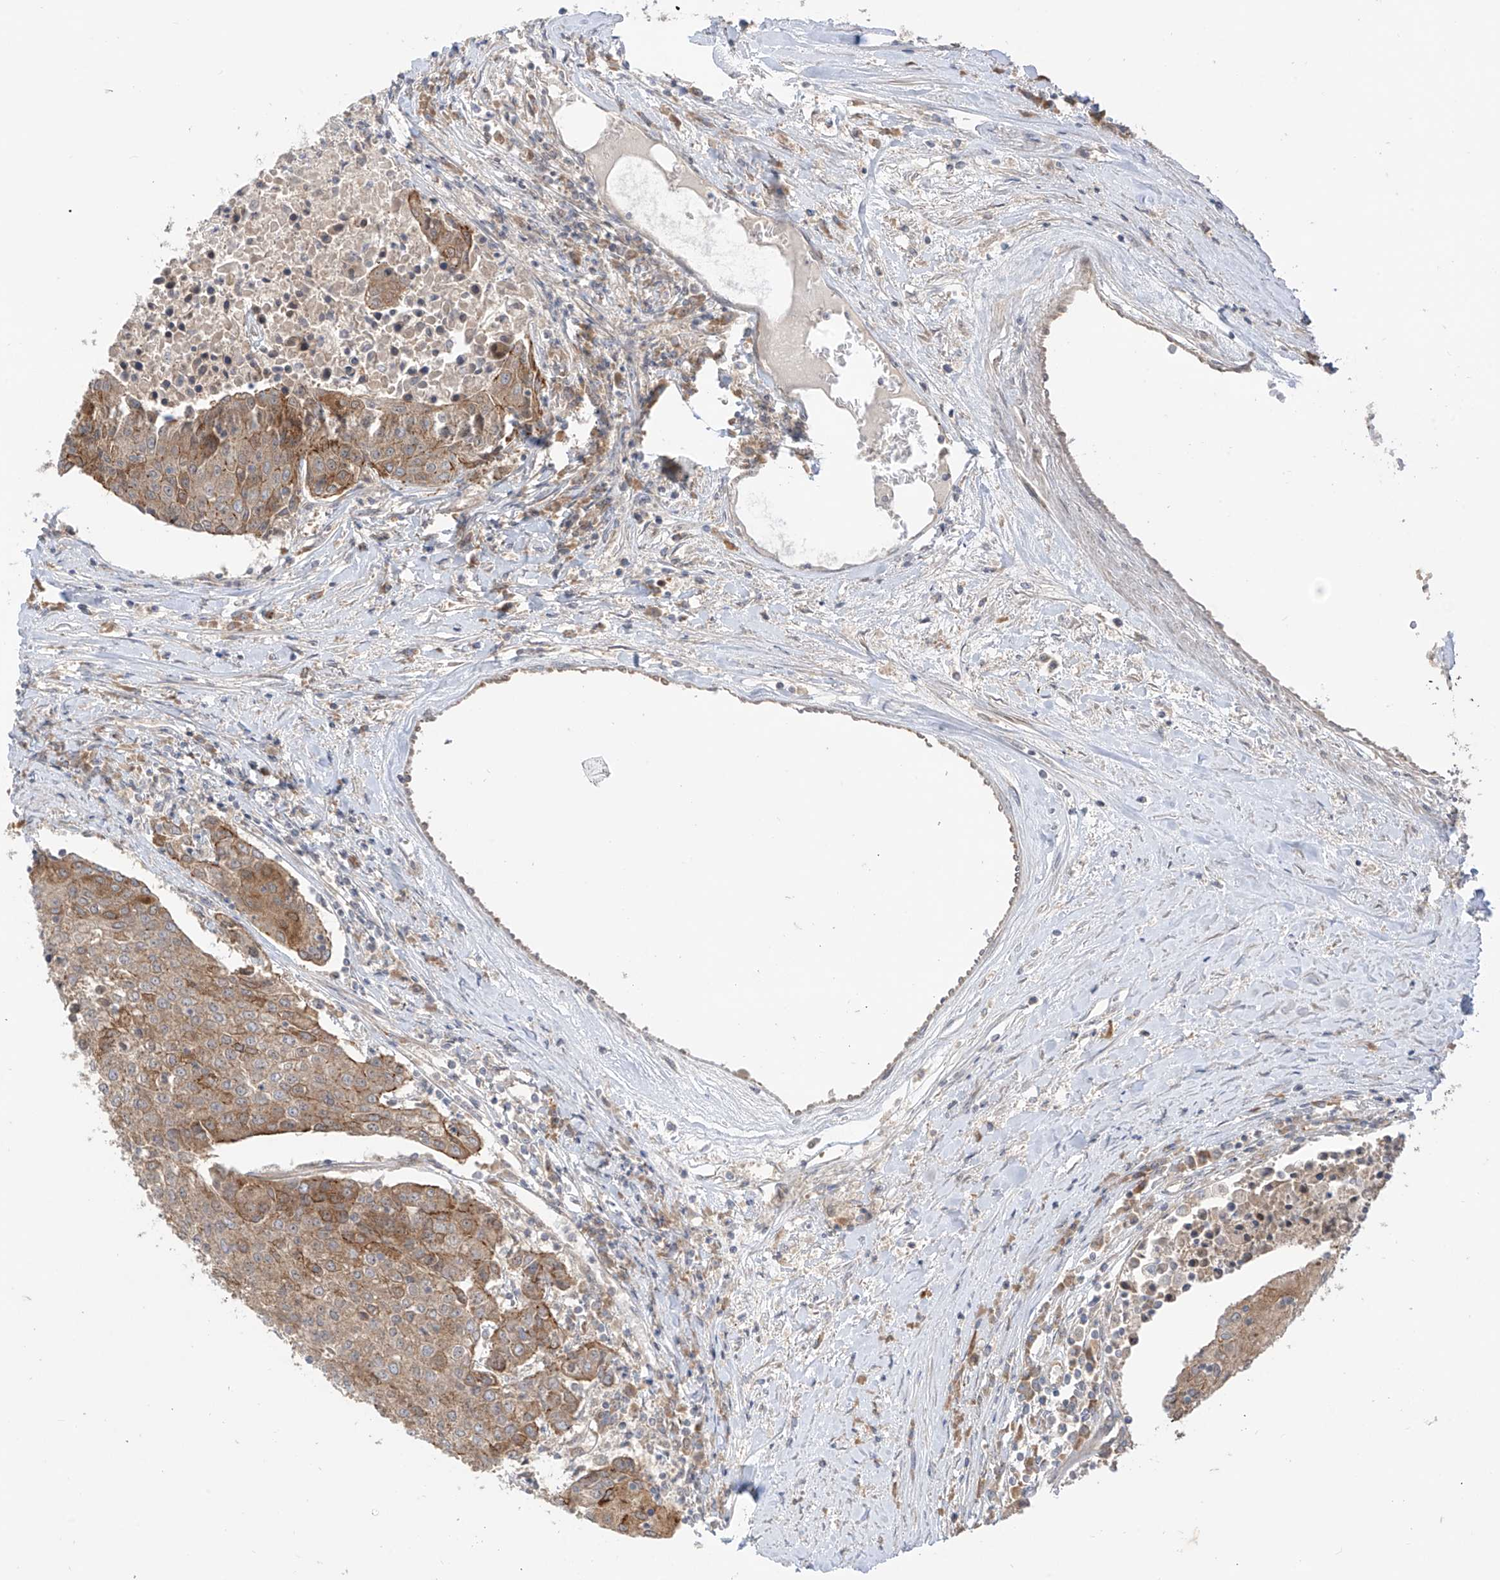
{"staining": {"intensity": "moderate", "quantity": ">75%", "location": "cytoplasmic/membranous"}, "tissue": "urothelial cancer", "cell_type": "Tumor cells", "image_type": "cancer", "snomed": [{"axis": "morphology", "description": "Urothelial carcinoma, High grade"}, {"axis": "topography", "description": "Urinary bladder"}], "caption": "Human high-grade urothelial carcinoma stained for a protein (brown) exhibits moderate cytoplasmic/membranous positive positivity in about >75% of tumor cells.", "gene": "MTUS2", "patient": {"sex": "female", "age": 85}}